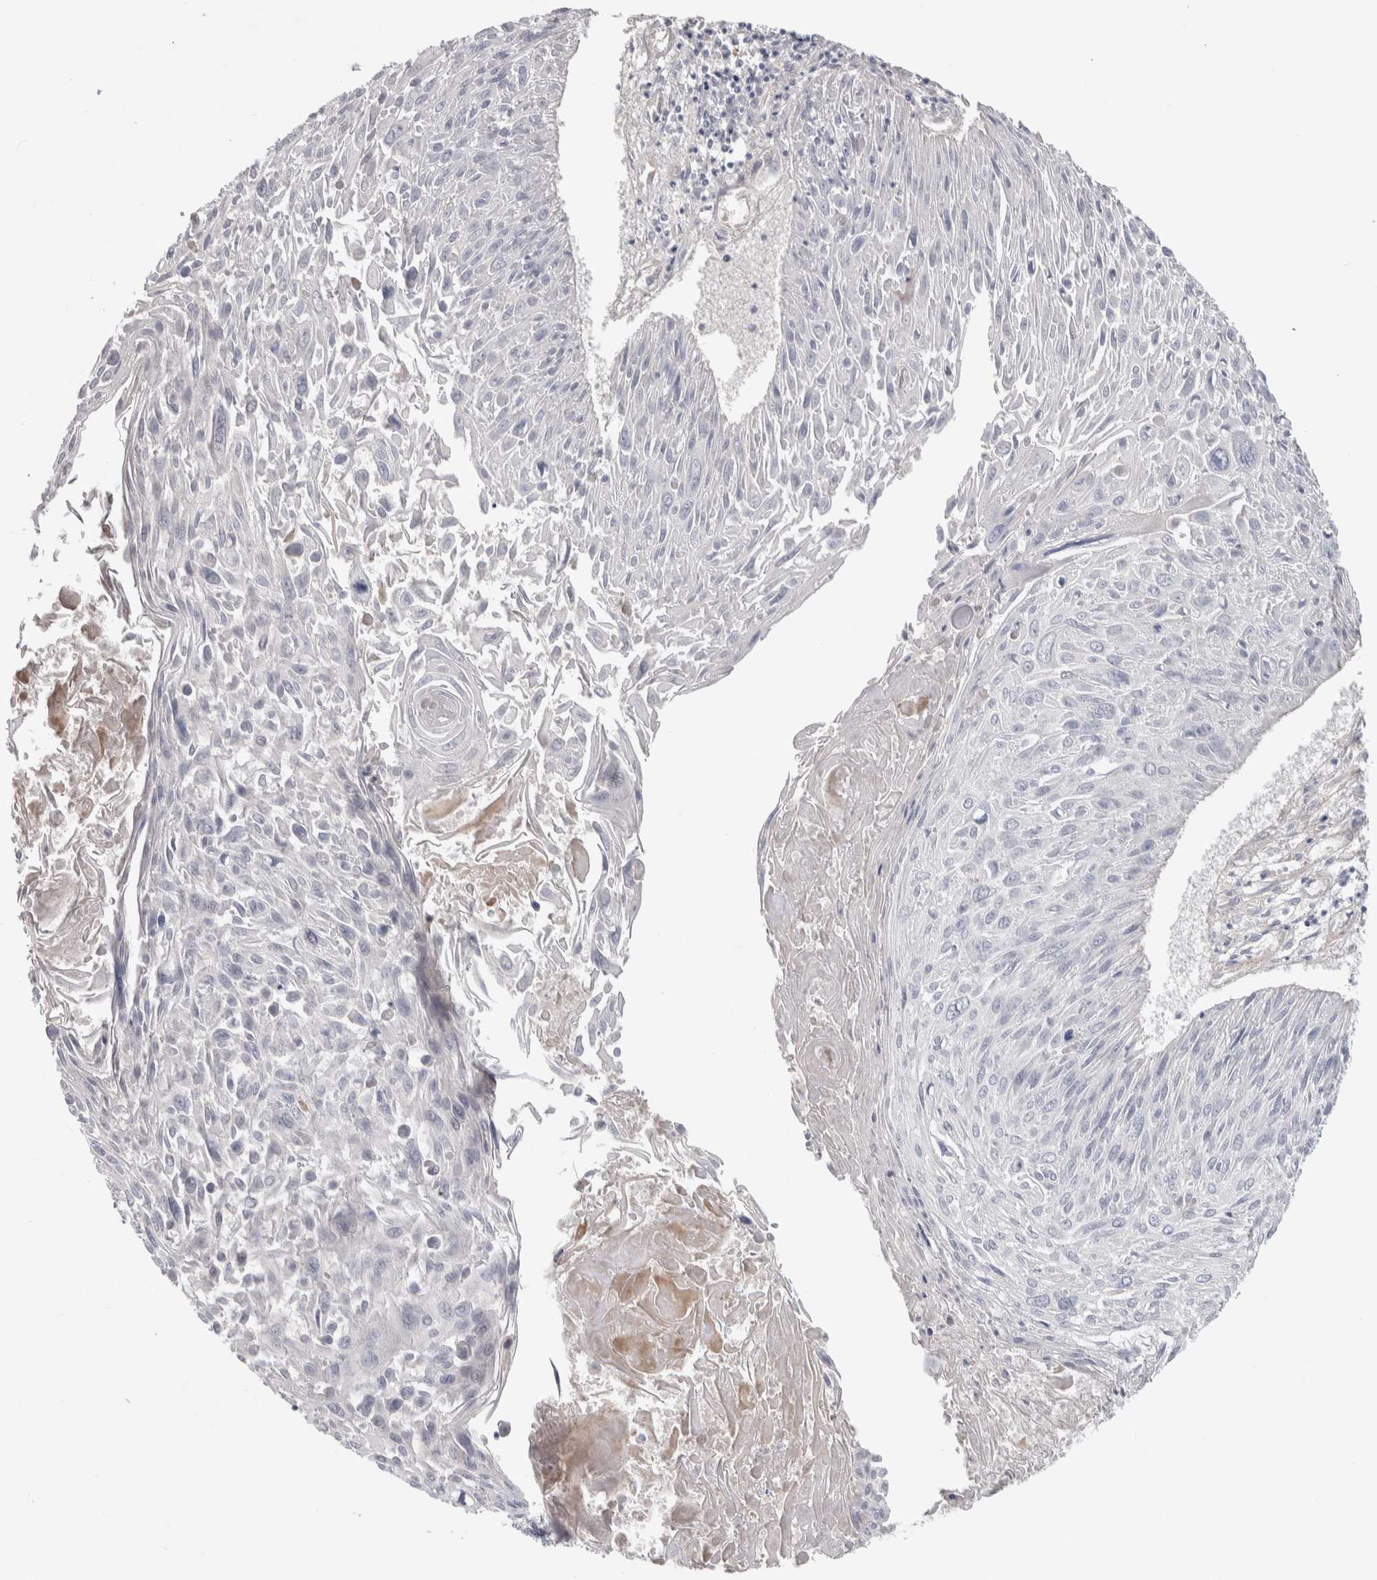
{"staining": {"intensity": "negative", "quantity": "none", "location": "none"}, "tissue": "cervical cancer", "cell_type": "Tumor cells", "image_type": "cancer", "snomed": [{"axis": "morphology", "description": "Squamous cell carcinoma, NOS"}, {"axis": "topography", "description": "Cervix"}], "caption": "Tumor cells show no significant positivity in cervical squamous cell carcinoma.", "gene": "PSMG3", "patient": {"sex": "female", "age": 51}}